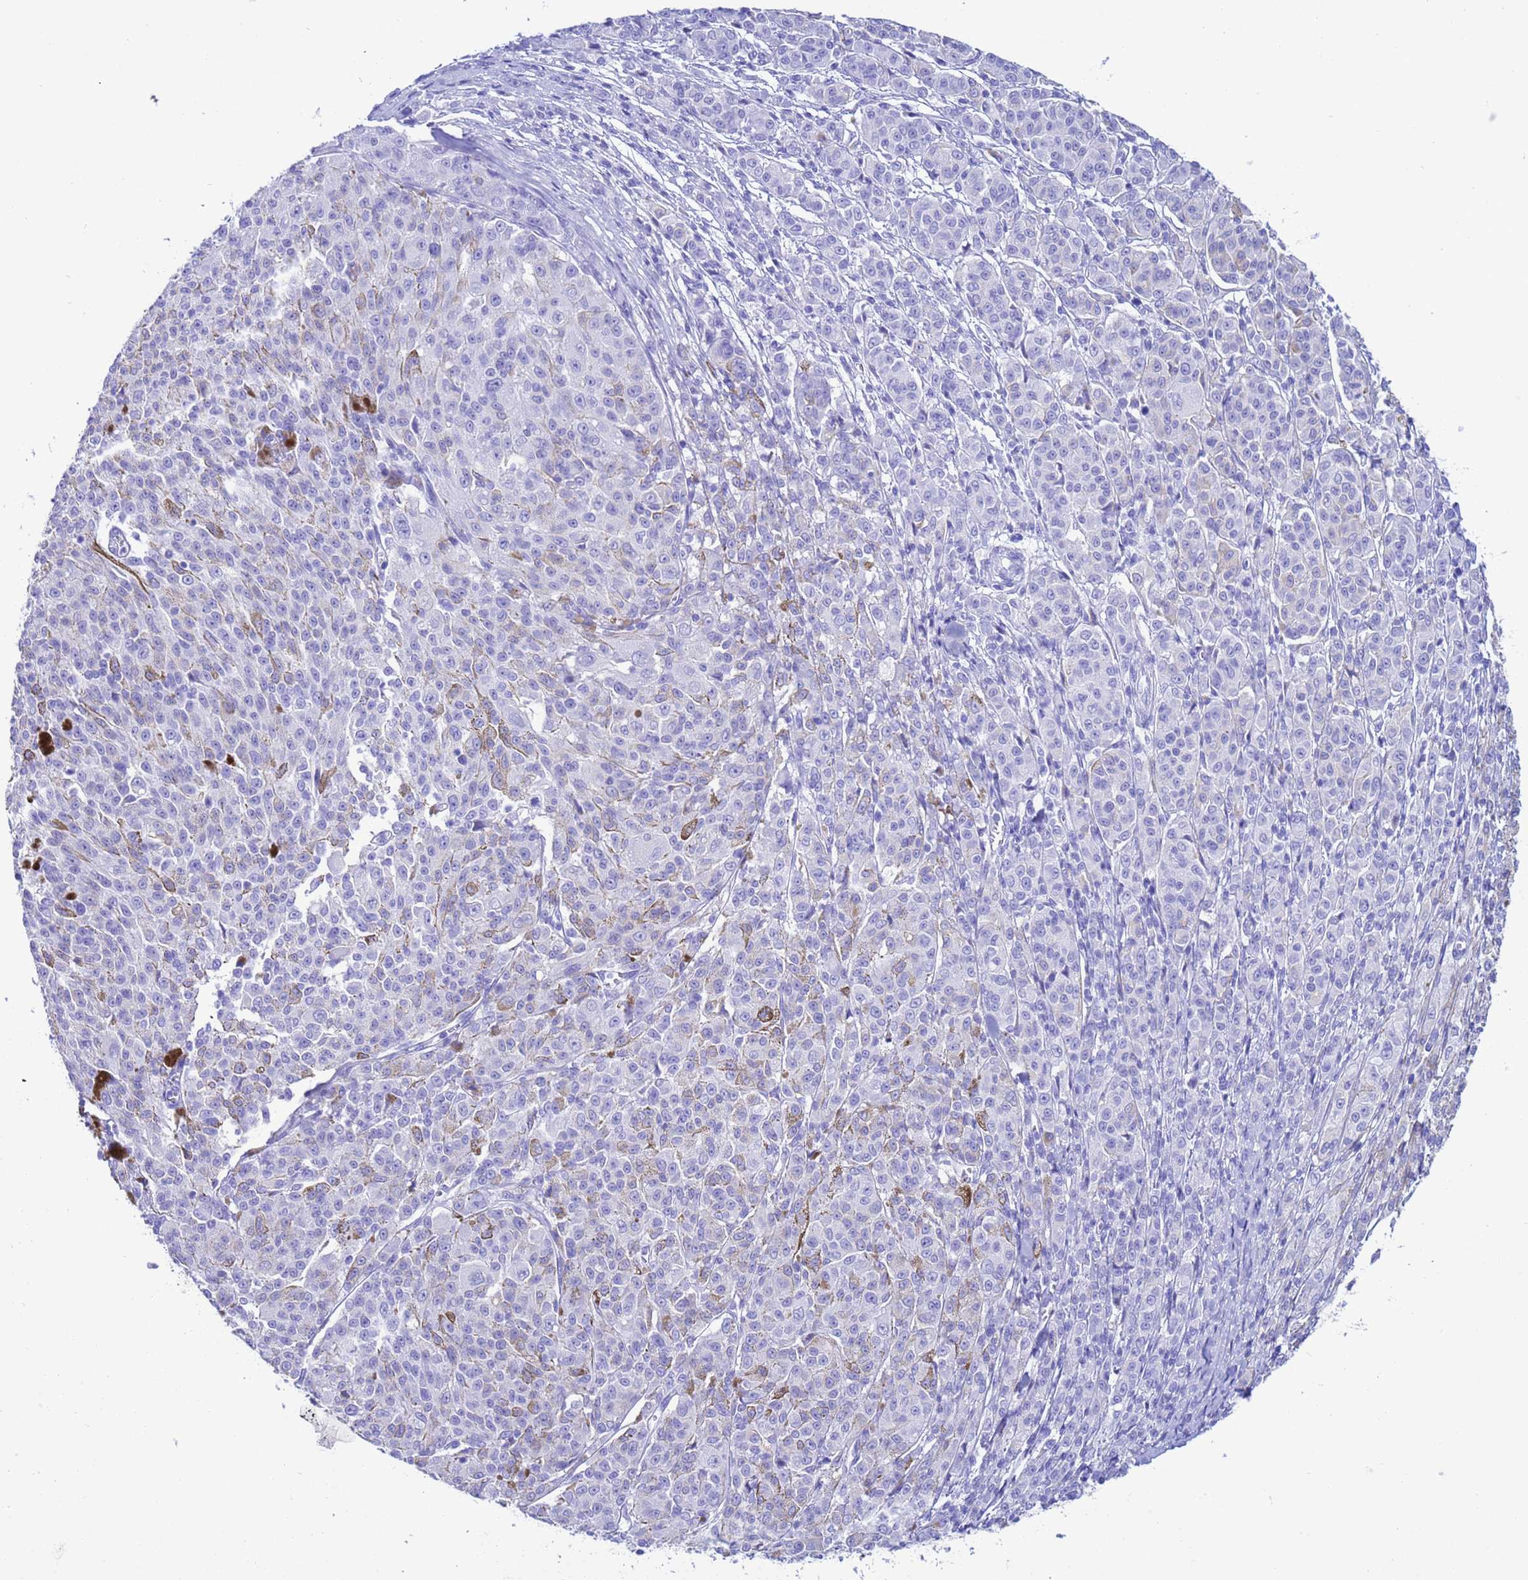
{"staining": {"intensity": "negative", "quantity": "none", "location": "none"}, "tissue": "melanoma", "cell_type": "Tumor cells", "image_type": "cancer", "snomed": [{"axis": "morphology", "description": "Malignant melanoma, NOS"}, {"axis": "topography", "description": "Skin"}], "caption": "High magnification brightfield microscopy of malignant melanoma stained with DAB (brown) and counterstained with hematoxylin (blue): tumor cells show no significant positivity. (Immunohistochemistry (ihc), brightfield microscopy, high magnification).", "gene": "AKR1C2", "patient": {"sex": "female", "age": 52}}